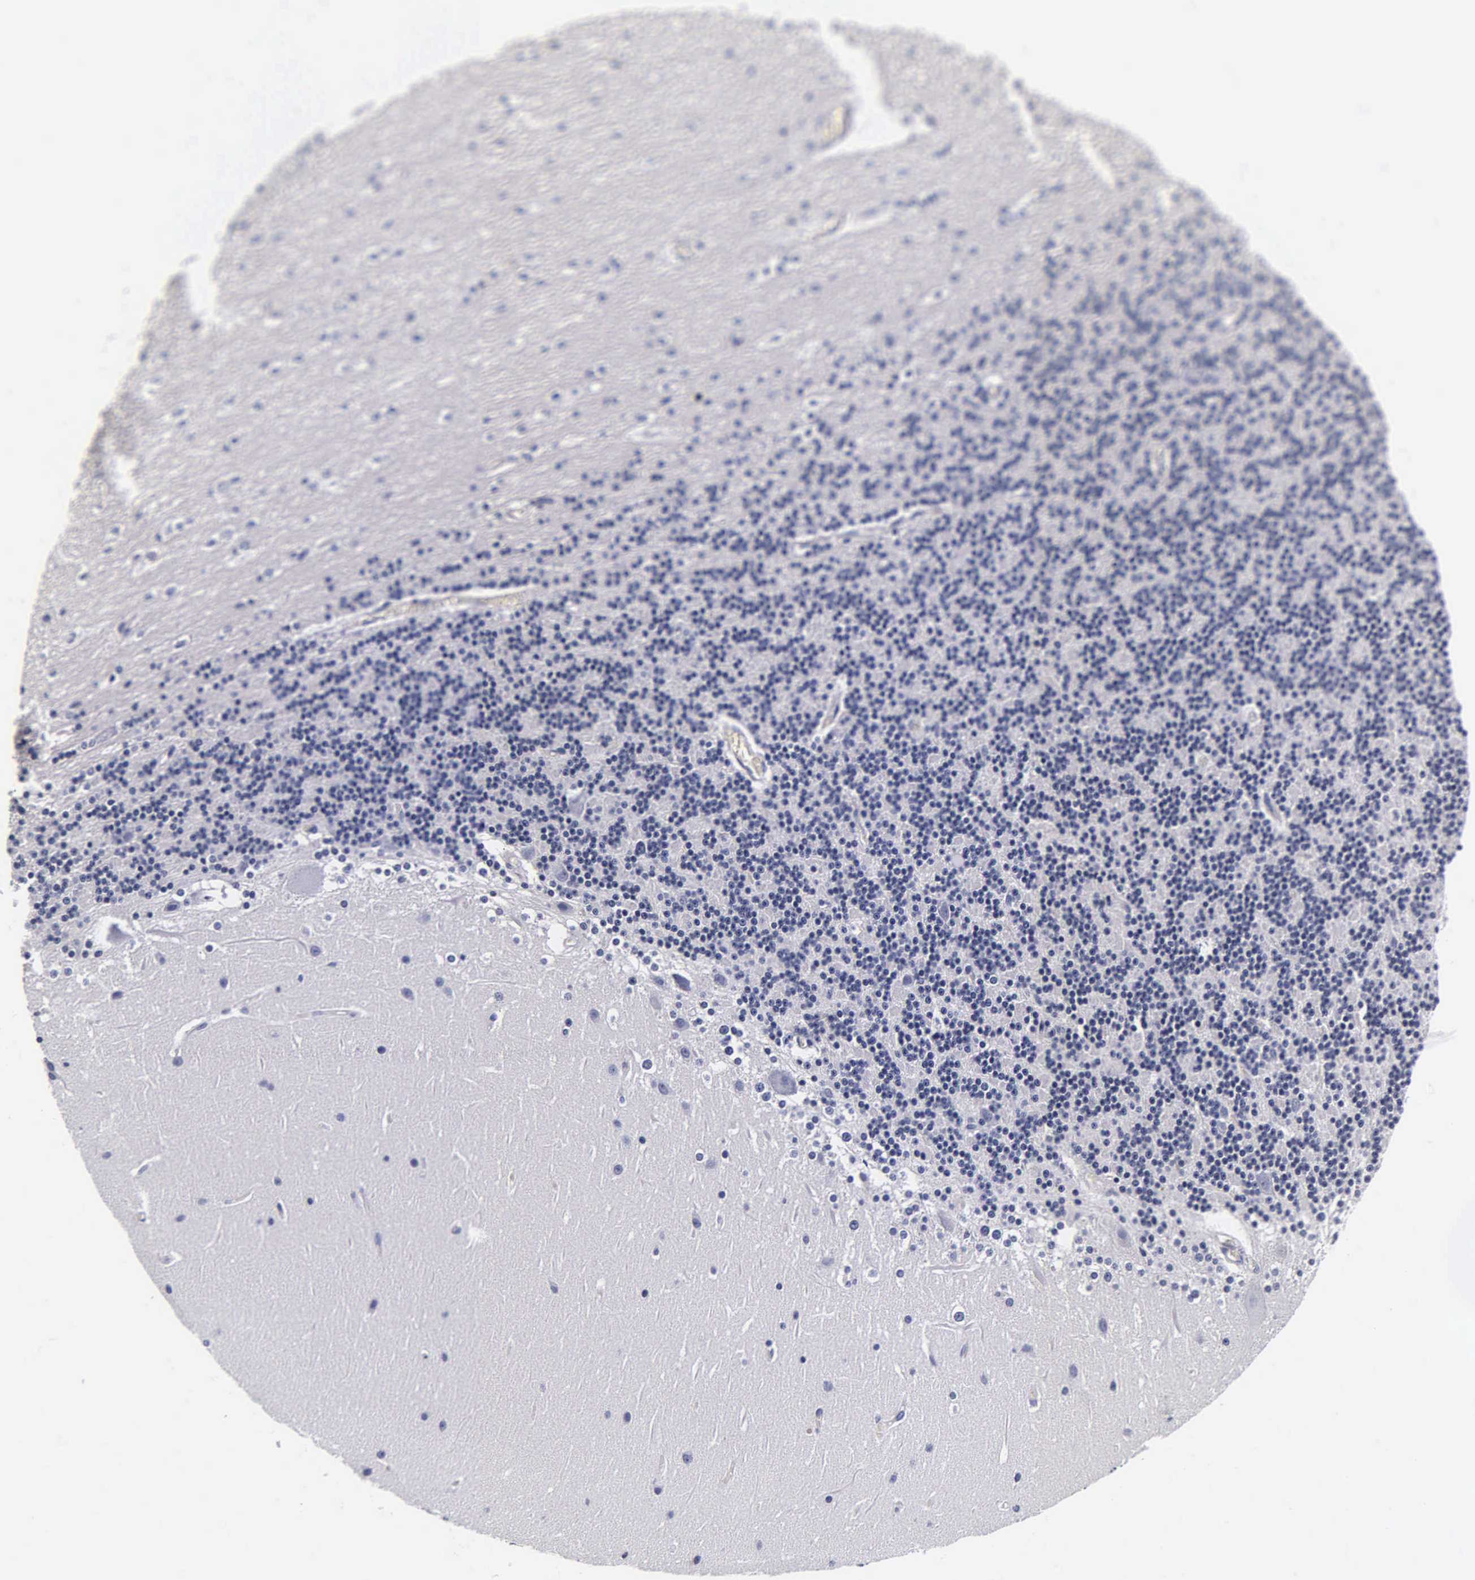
{"staining": {"intensity": "negative", "quantity": "none", "location": "none"}, "tissue": "cerebellum", "cell_type": "Cells in granular layer", "image_type": "normal", "snomed": [{"axis": "morphology", "description": "Normal tissue, NOS"}, {"axis": "topography", "description": "Cerebellum"}], "caption": "Immunohistochemistry (IHC) of benign cerebellum displays no expression in cells in granular layer. The staining was performed using DAB to visualize the protein expression in brown, while the nuclei were stained in blue with hematoxylin (Magnification: 20x).", "gene": "ACP3", "patient": {"sex": "female", "age": 19}}